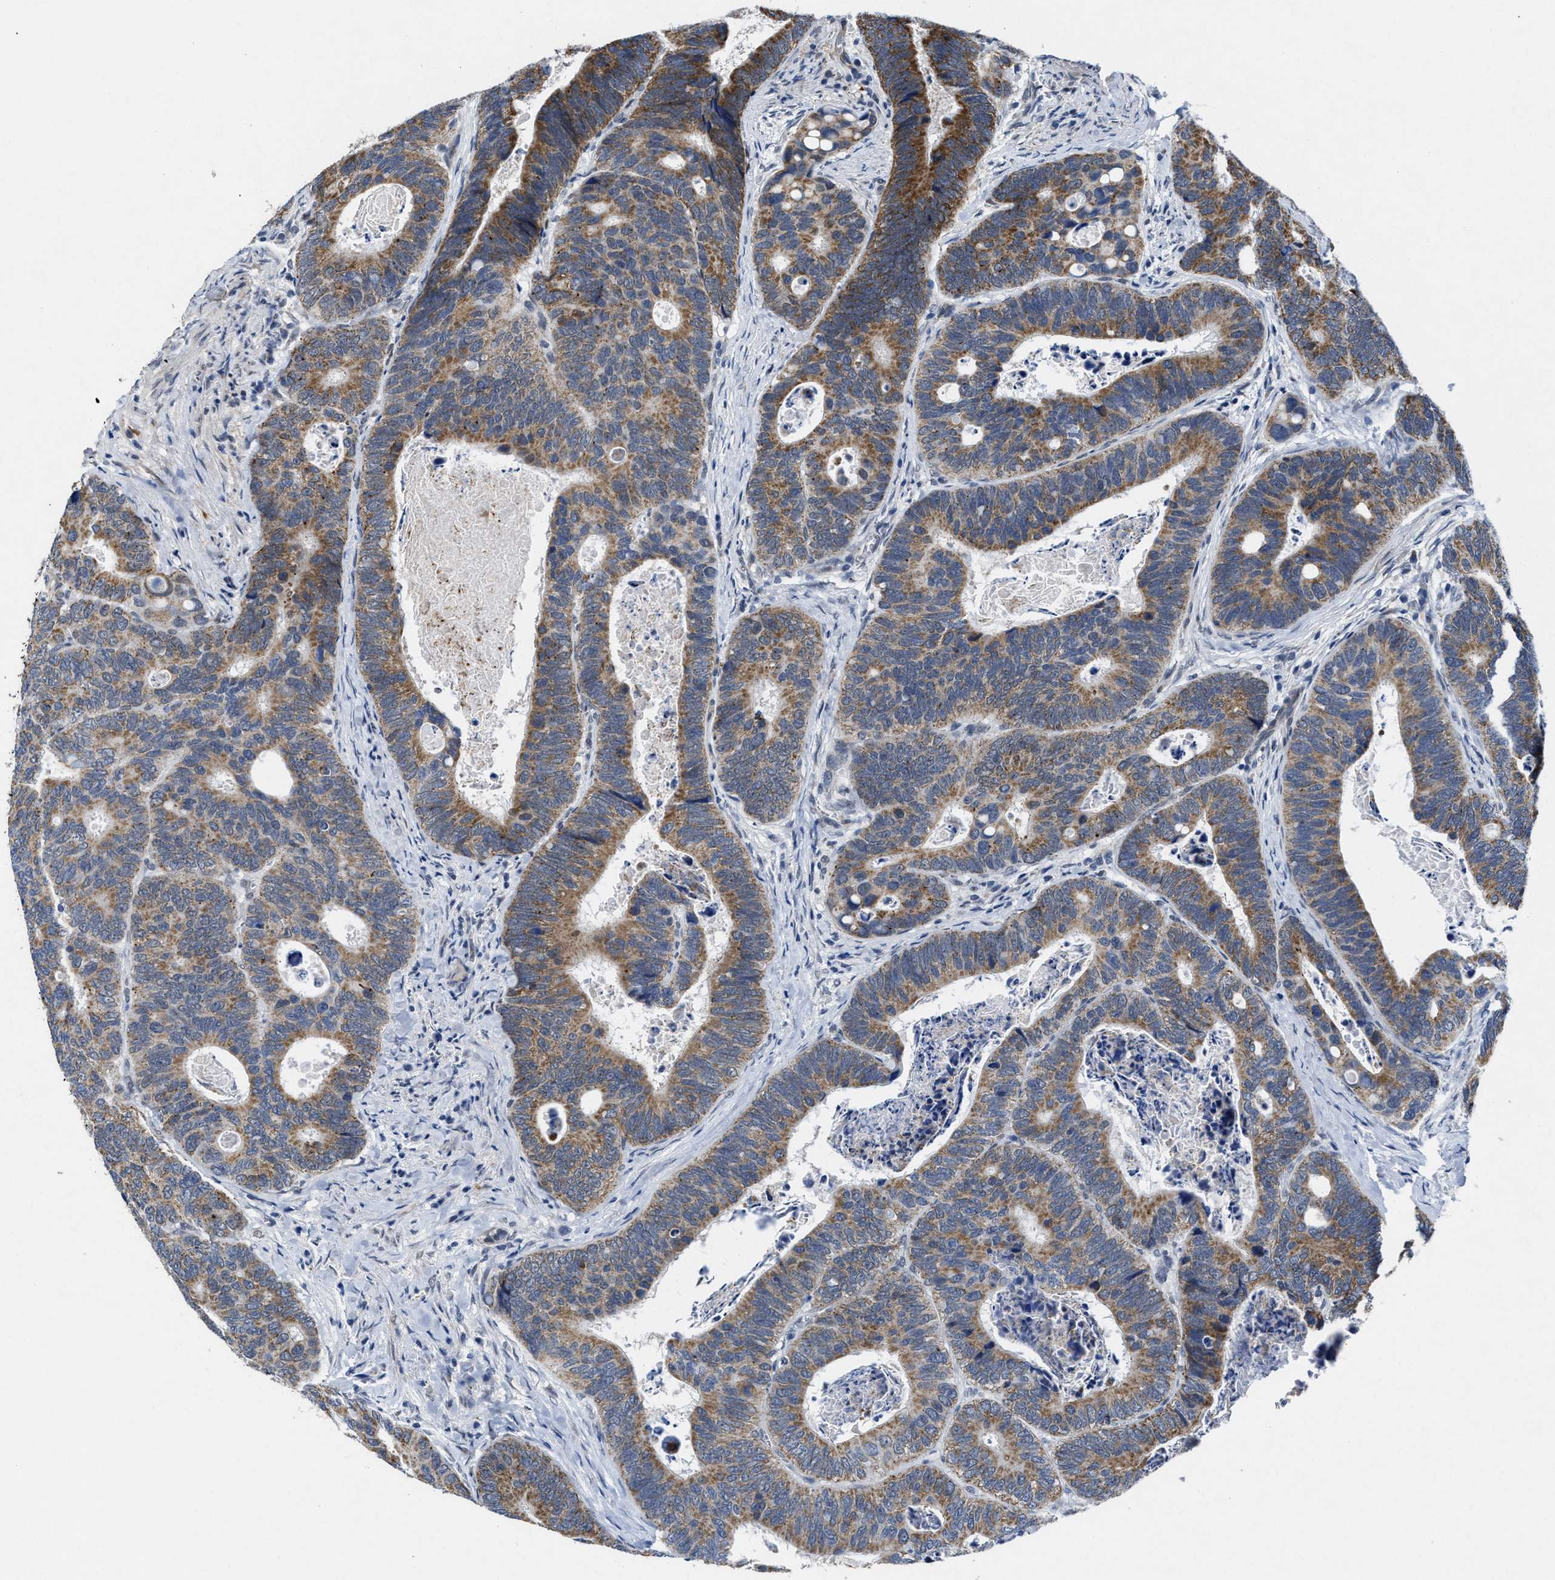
{"staining": {"intensity": "moderate", "quantity": ">75%", "location": "cytoplasmic/membranous"}, "tissue": "colorectal cancer", "cell_type": "Tumor cells", "image_type": "cancer", "snomed": [{"axis": "morphology", "description": "Inflammation, NOS"}, {"axis": "morphology", "description": "Adenocarcinoma, NOS"}, {"axis": "topography", "description": "Colon"}], "caption": "There is medium levels of moderate cytoplasmic/membranous staining in tumor cells of colorectal cancer, as demonstrated by immunohistochemical staining (brown color).", "gene": "ID3", "patient": {"sex": "male", "age": 72}}